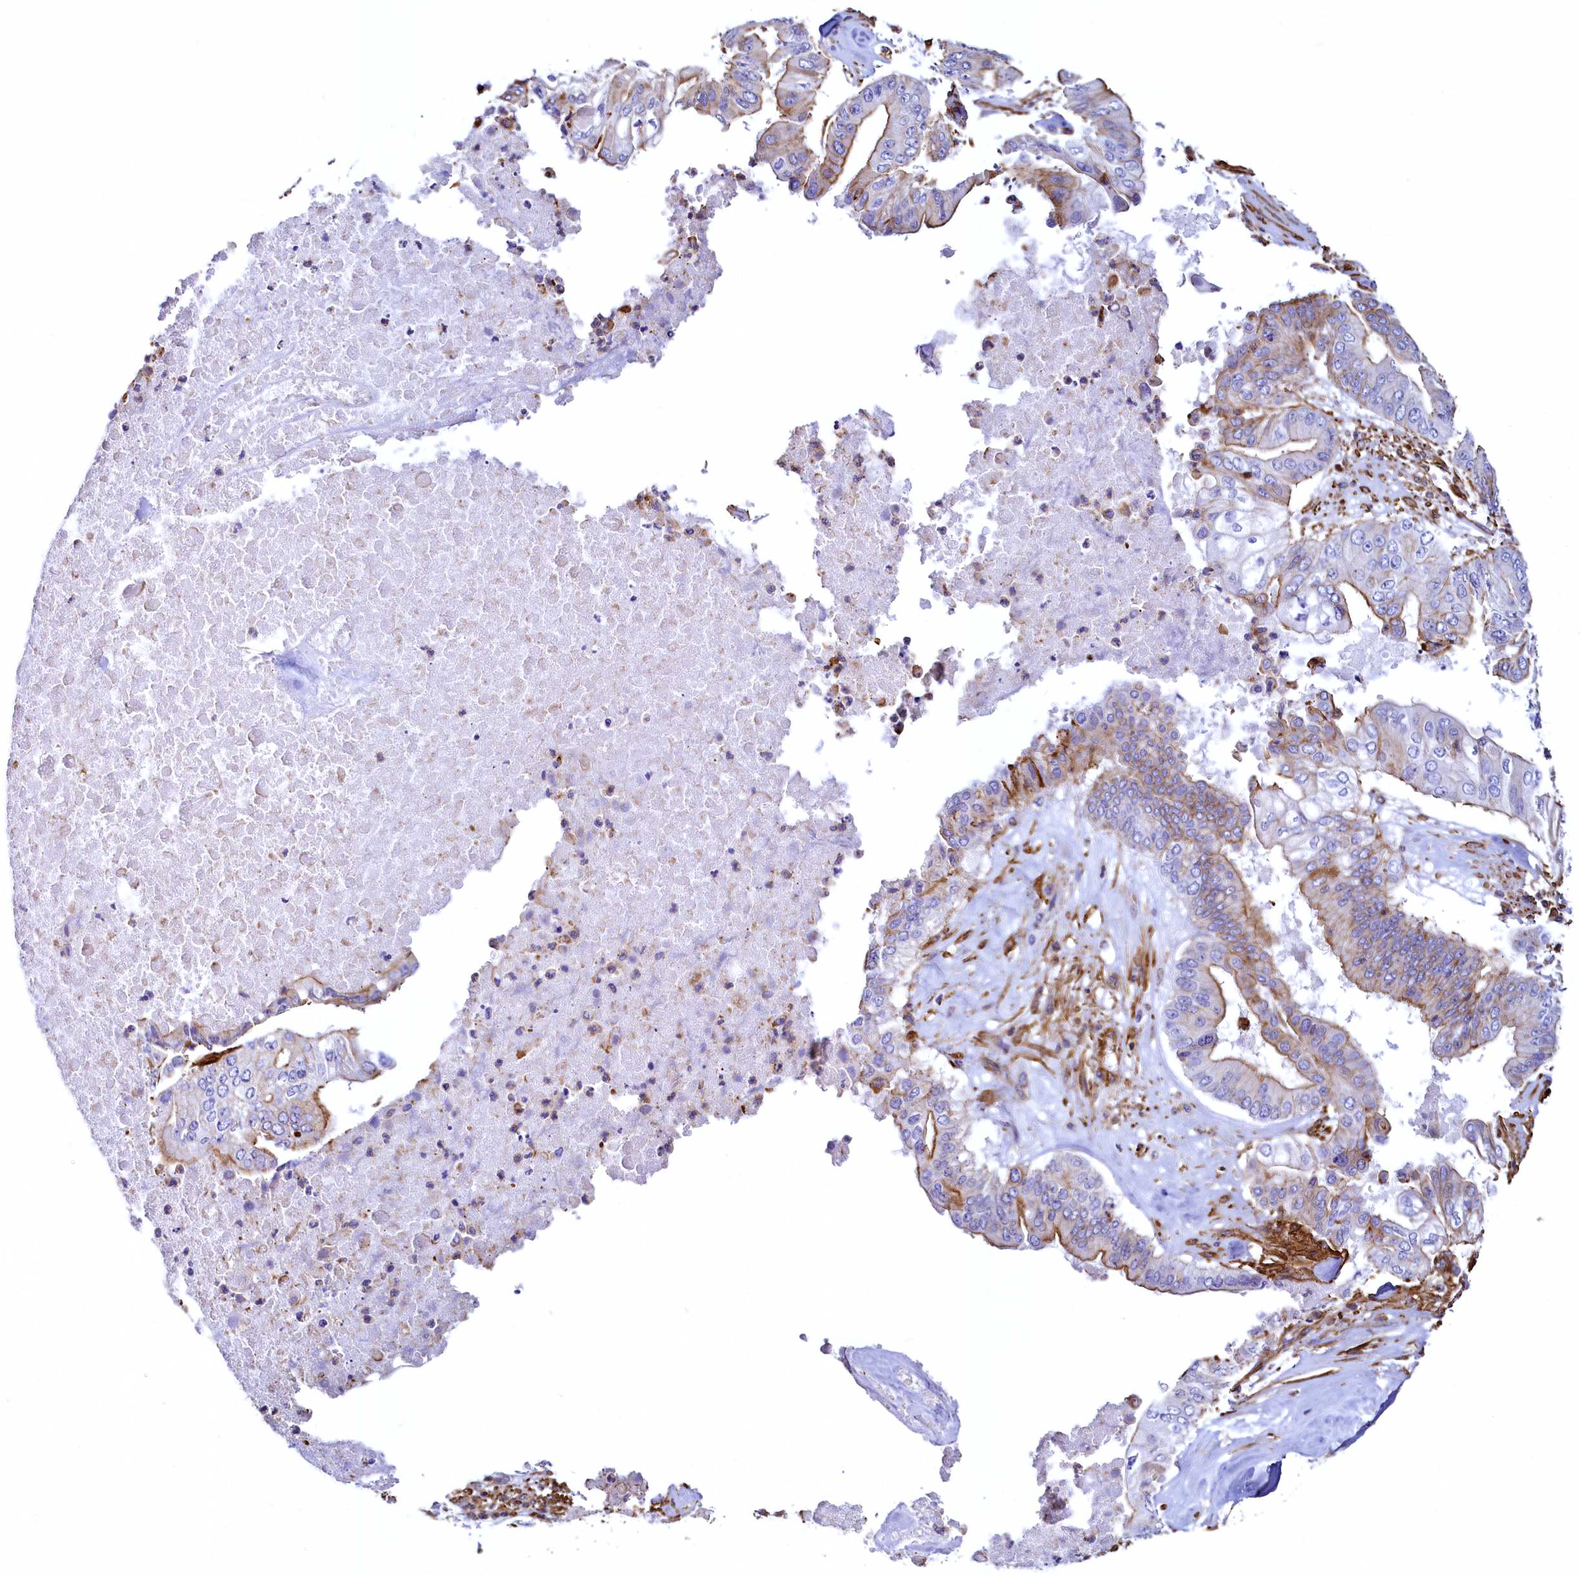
{"staining": {"intensity": "moderate", "quantity": "25%-75%", "location": "cytoplasmic/membranous"}, "tissue": "pancreatic cancer", "cell_type": "Tumor cells", "image_type": "cancer", "snomed": [{"axis": "morphology", "description": "Adenocarcinoma, NOS"}, {"axis": "topography", "description": "Pancreas"}], "caption": "Immunohistochemistry (DAB (3,3'-diaminobenzidine)) staining of human pancreatic cancer (adenocarcinoma) exhibits moderate cytoplasmic/membranous protein expression in about 25%-75% of tumor cells.", "gene": "THBS1", "patient": {"sex": "female", "age": 77}}